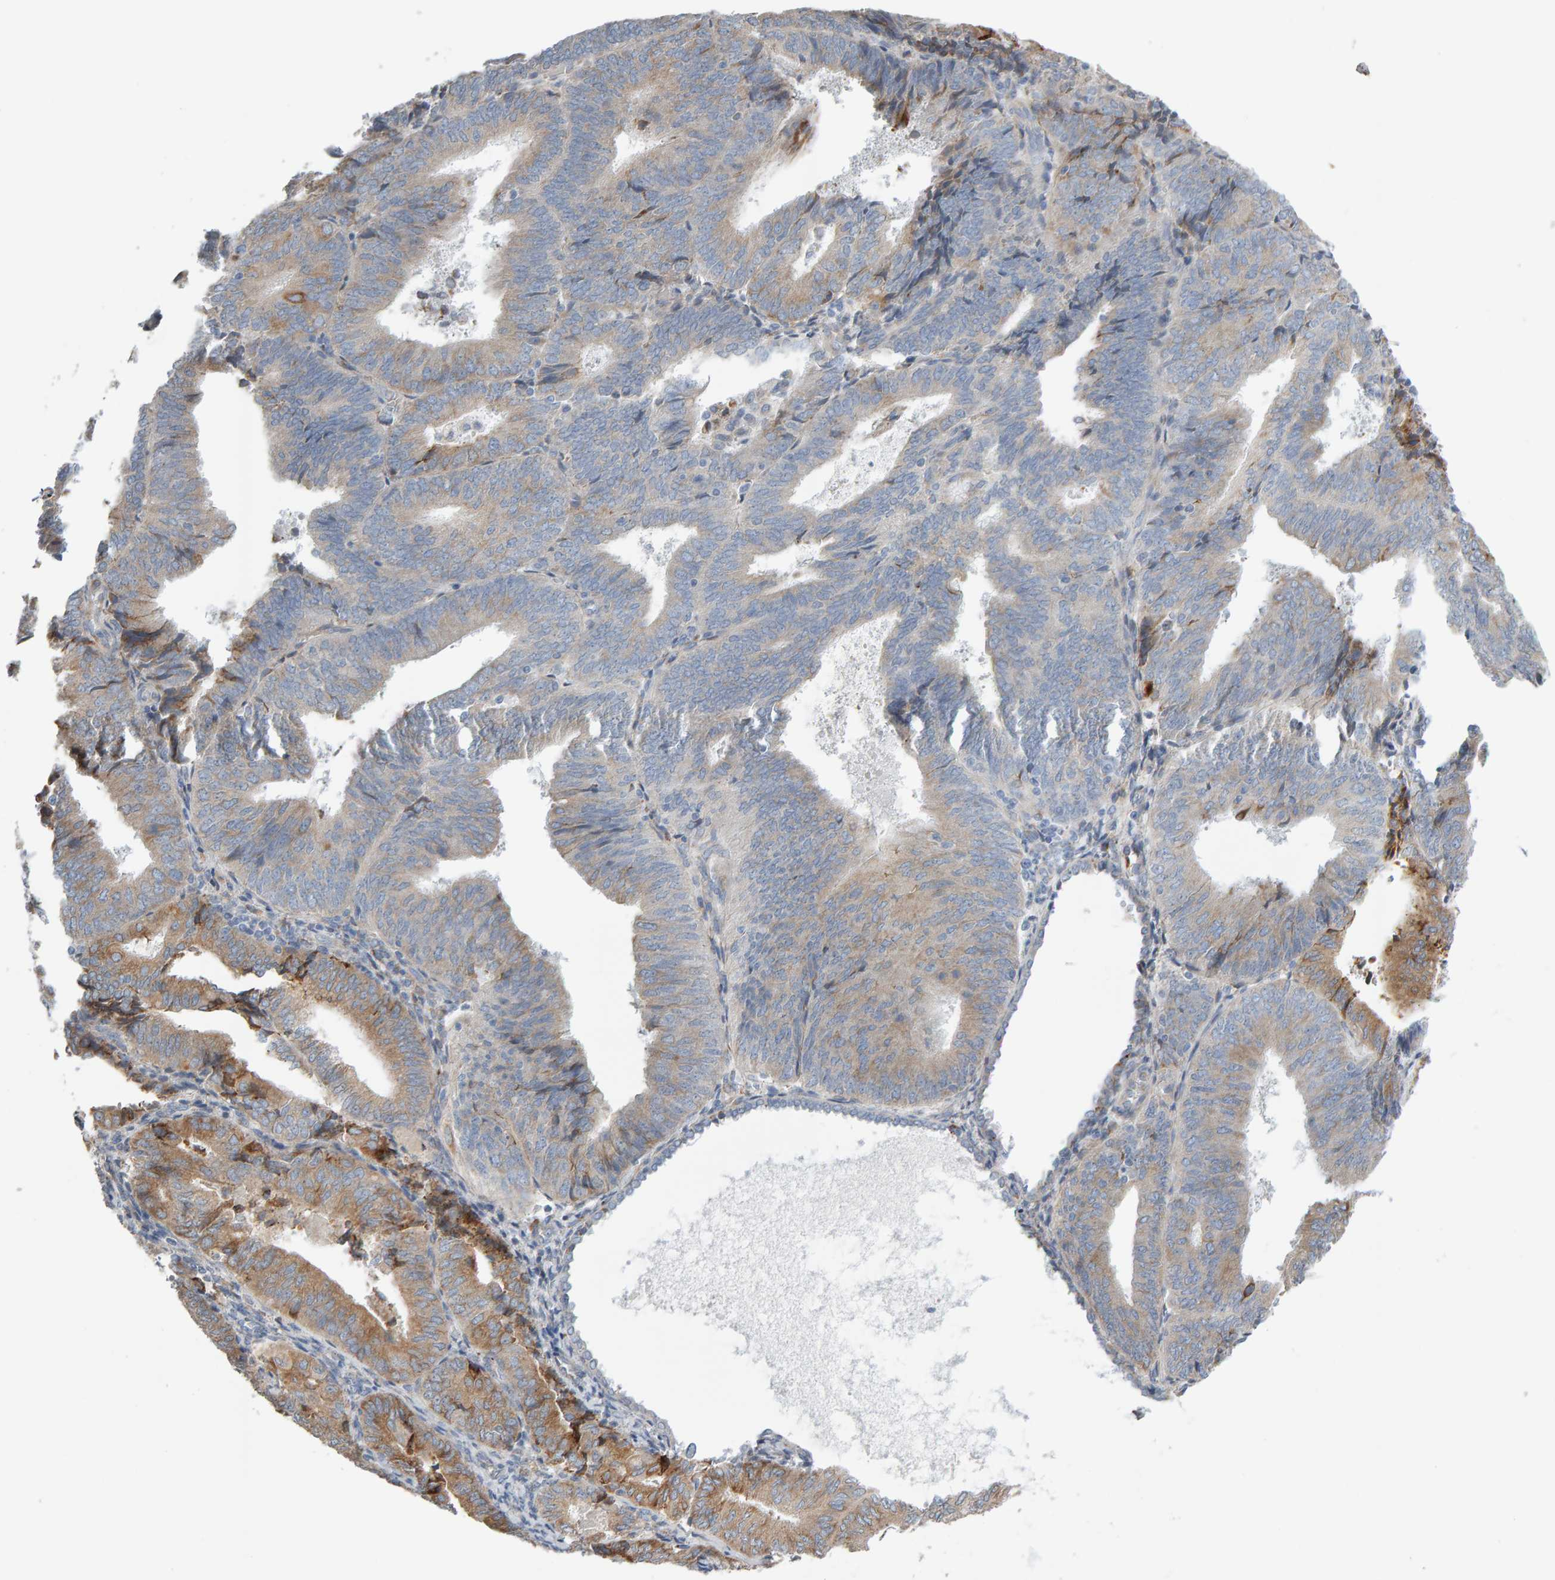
{"staining": {"intensity": "moderate", "quantity": "25%-75%", "location": "cytoplasmic/membranous"}, "tissue": "endometrial cancer", "cell_type": "Tumor cells", "image_type": "cancer", "snomed": [{"axis": "morphology", "description": "Adenocarcinoma, NOS"}, {"axis": "topography", "description": "Endometrium"}], "caption": "Tumor cells reveal medium levels of moderate cytoplasmic/membranous expression in about 25%-75% of cells in human endometrial adenocarcinoma.", "gene": "ENGASE", "patient": {"sex": "female", "age": 81}}